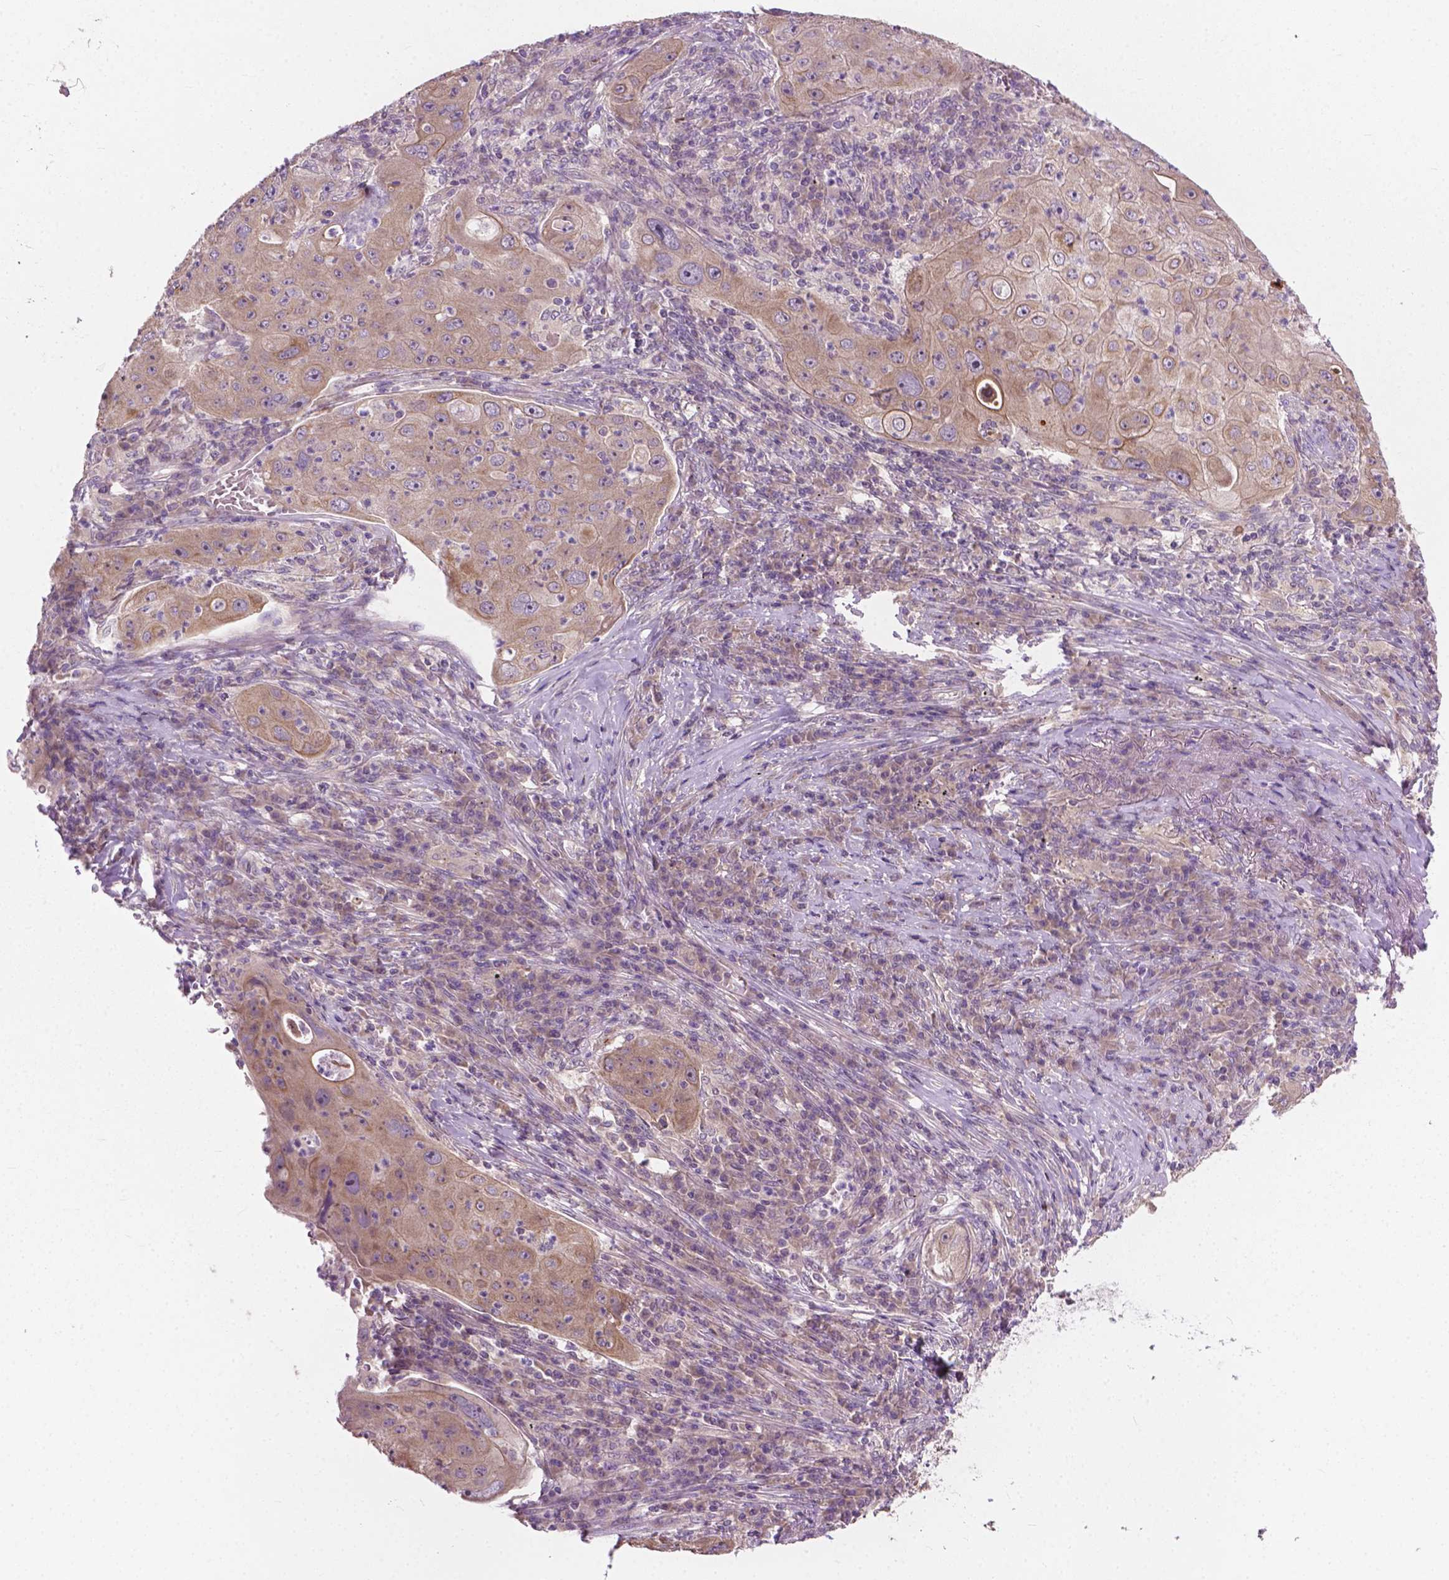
{"staining": {"intensity": "weak", "quantity": ">75%", "location": "cytoplasmic/membranous,nuclear"}, "tissue": "lung cancer", "cell_type": "Tumor cells", "image_type": "cancer", "snomed": [{"axis": "morphology", "description": "Squamous cell carcinoma, NOS"}, {"axis": "topography", "description": "Lung"}], "caption": "There is low levels of weak cytoplasmic/membranous and nuclear staining in tumor cells of lung squamous cell carcinoma, as demonstrated by immunohistochemical staining (brown color).", "gene": "MZT1", "patient": {"sex": "female", "age": 59}}